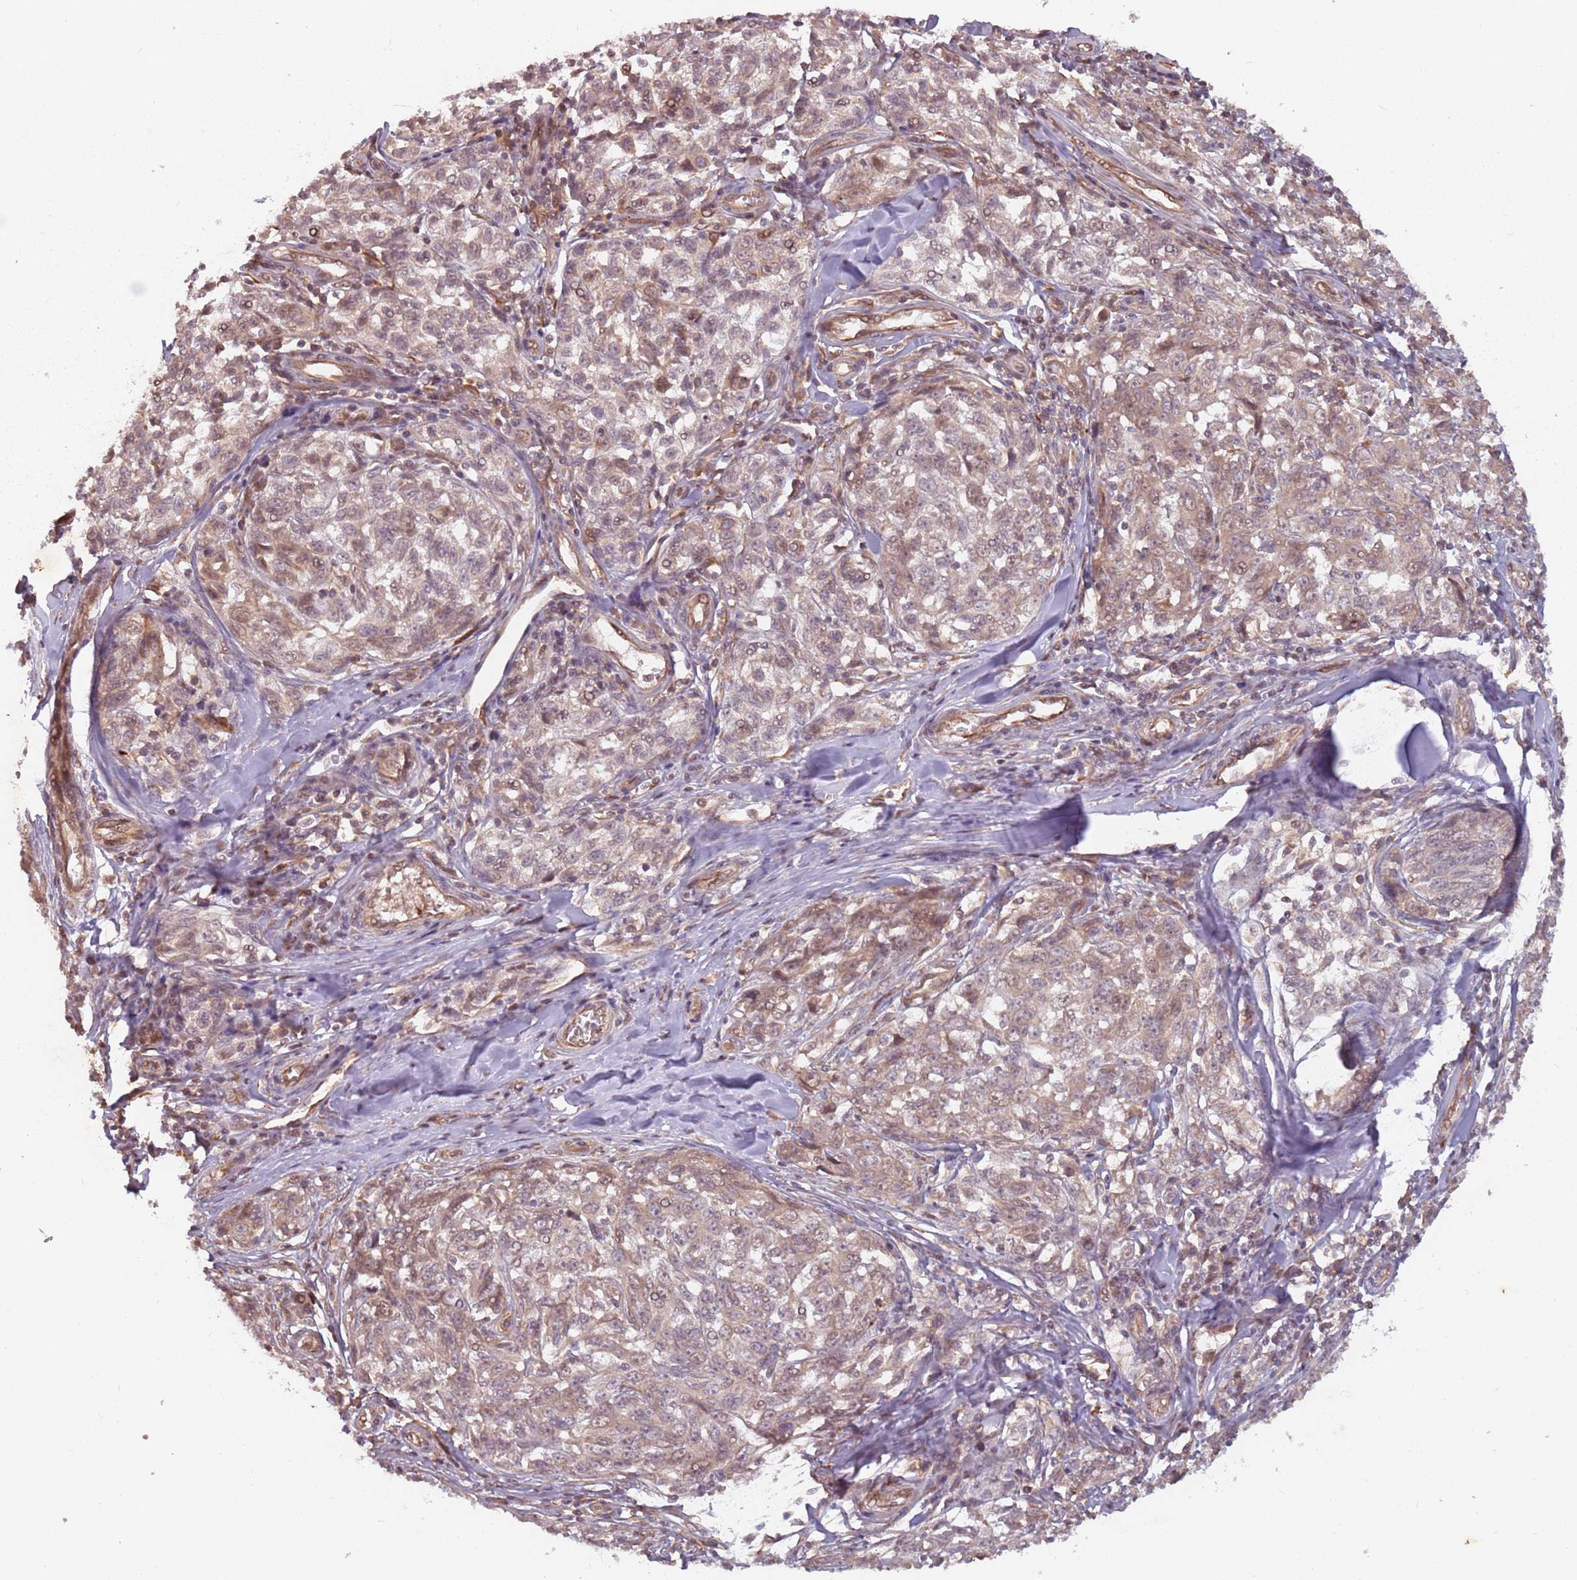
{"staining": {"intensity": "weak", "quantity": "25%-75%", "location": "cytoplasmic/membranous"}, "tissue": "melanoma", "cell_type": "Tumor cells", "image_type": "cancer", "snomed": [{"axis": "morphology", "description": "Normal tissue, NOS"}, {"axis": "morphology", "description": "Malignant melanoma, NOS"}, {"axis": "topography", "description": "Skin"}], "caption": "Melanoma was stained to show a protein in brown. There is low levels of weak cytoplasmic/membranous expression in about 25%-75% of tumor cells. Nuclei are stained in blue.", "gene": "GPR180", "patient": {"sex": "female", "age": 64}}